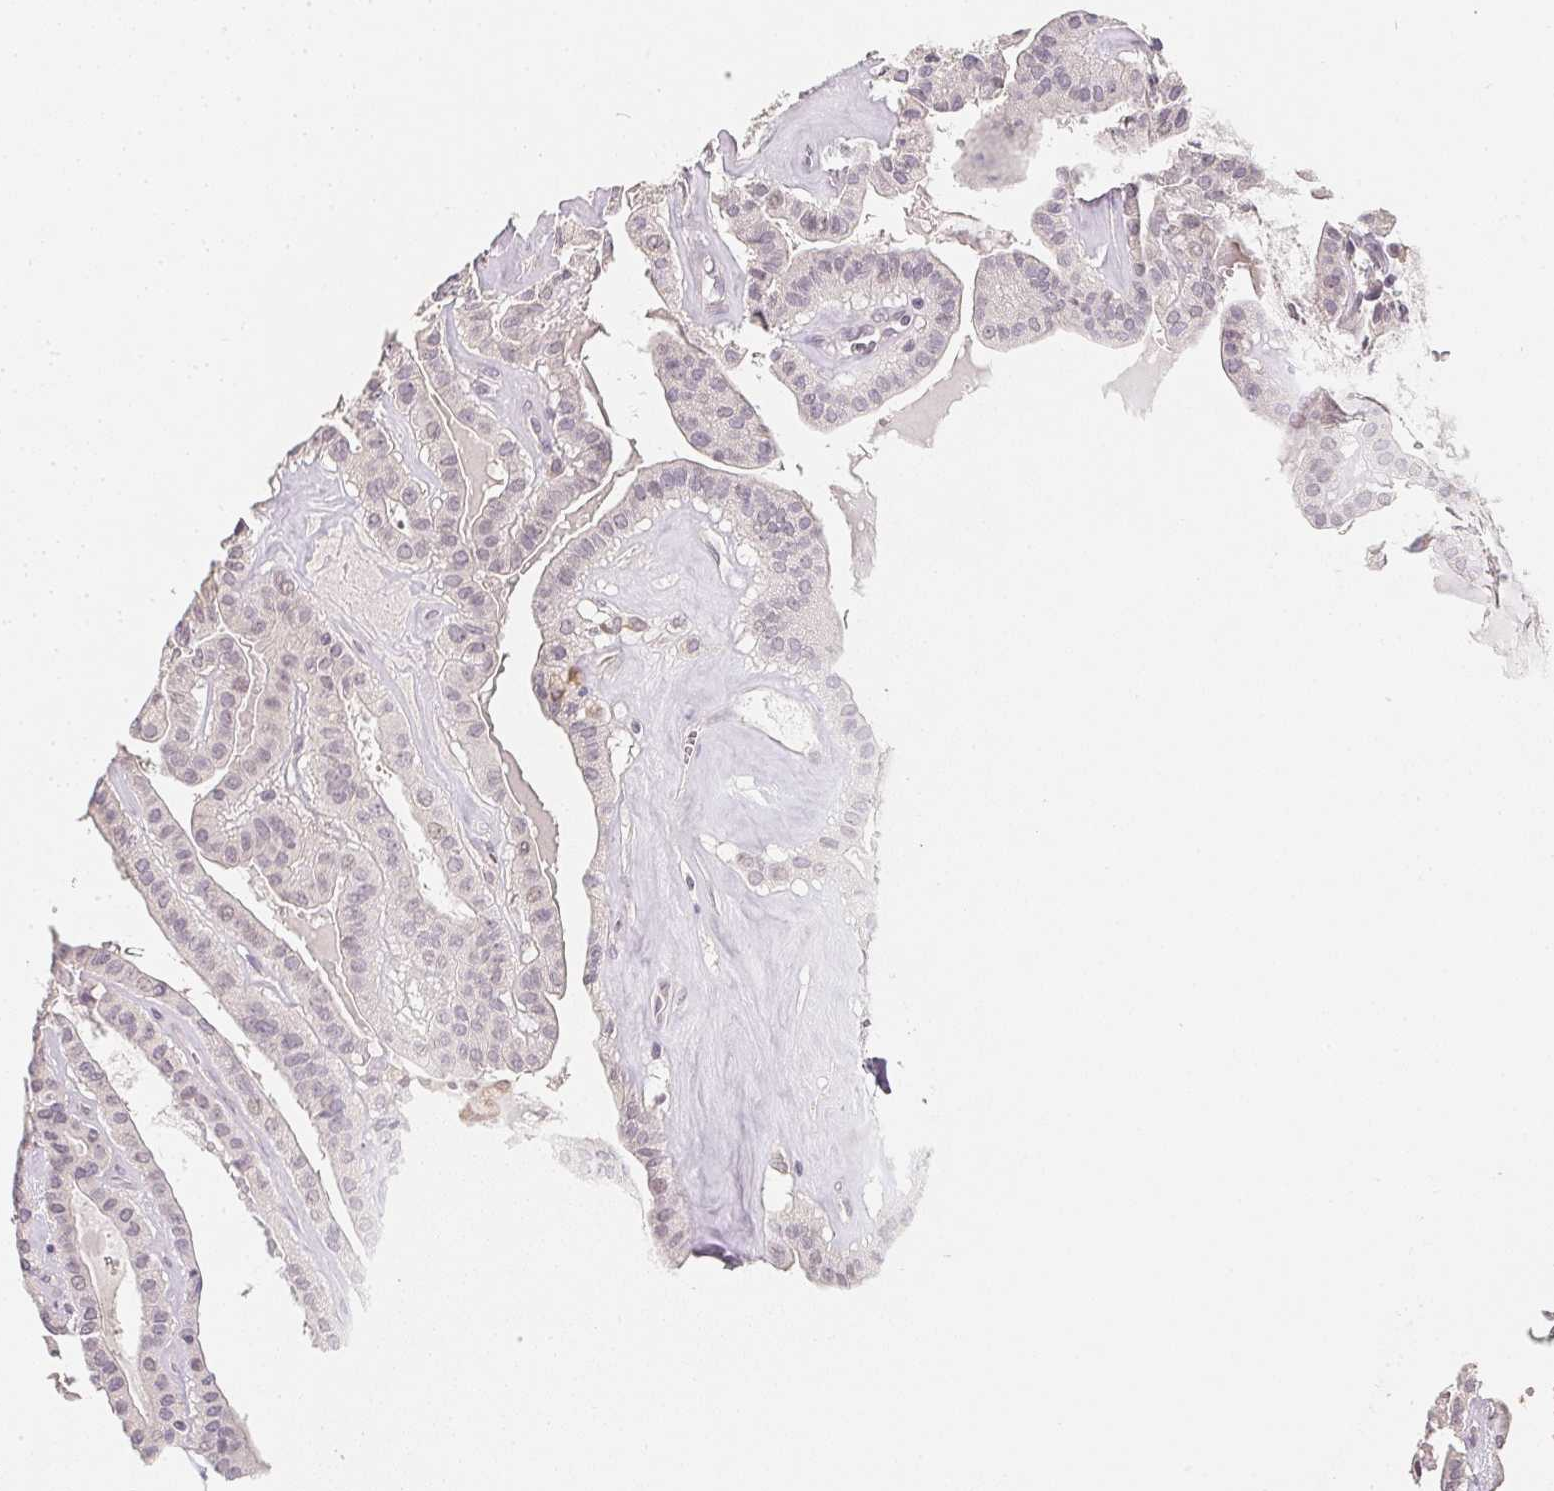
{"staining": {"intensity": "weak", "quantity": "25%-75%", "location": "nuclear"}, "tissue": "thyroid cancer", "cell_type": "Tumor cells", "image_type": "cancer", "snomed": [{"axis": "morphology", "description": "Papillary adenocarcinoma, NOS"}, {"axis": "topography", "description": "Thyroid gland"}], "caption": "Thyroid cancer (papillary adenocarcinoma) stained with a brown dye exhibits weak nuclear positive staining in about 25%-75% of tumor cells.", "gene": "SOAT1", "patient": {"sex": "male", "age": 52}}